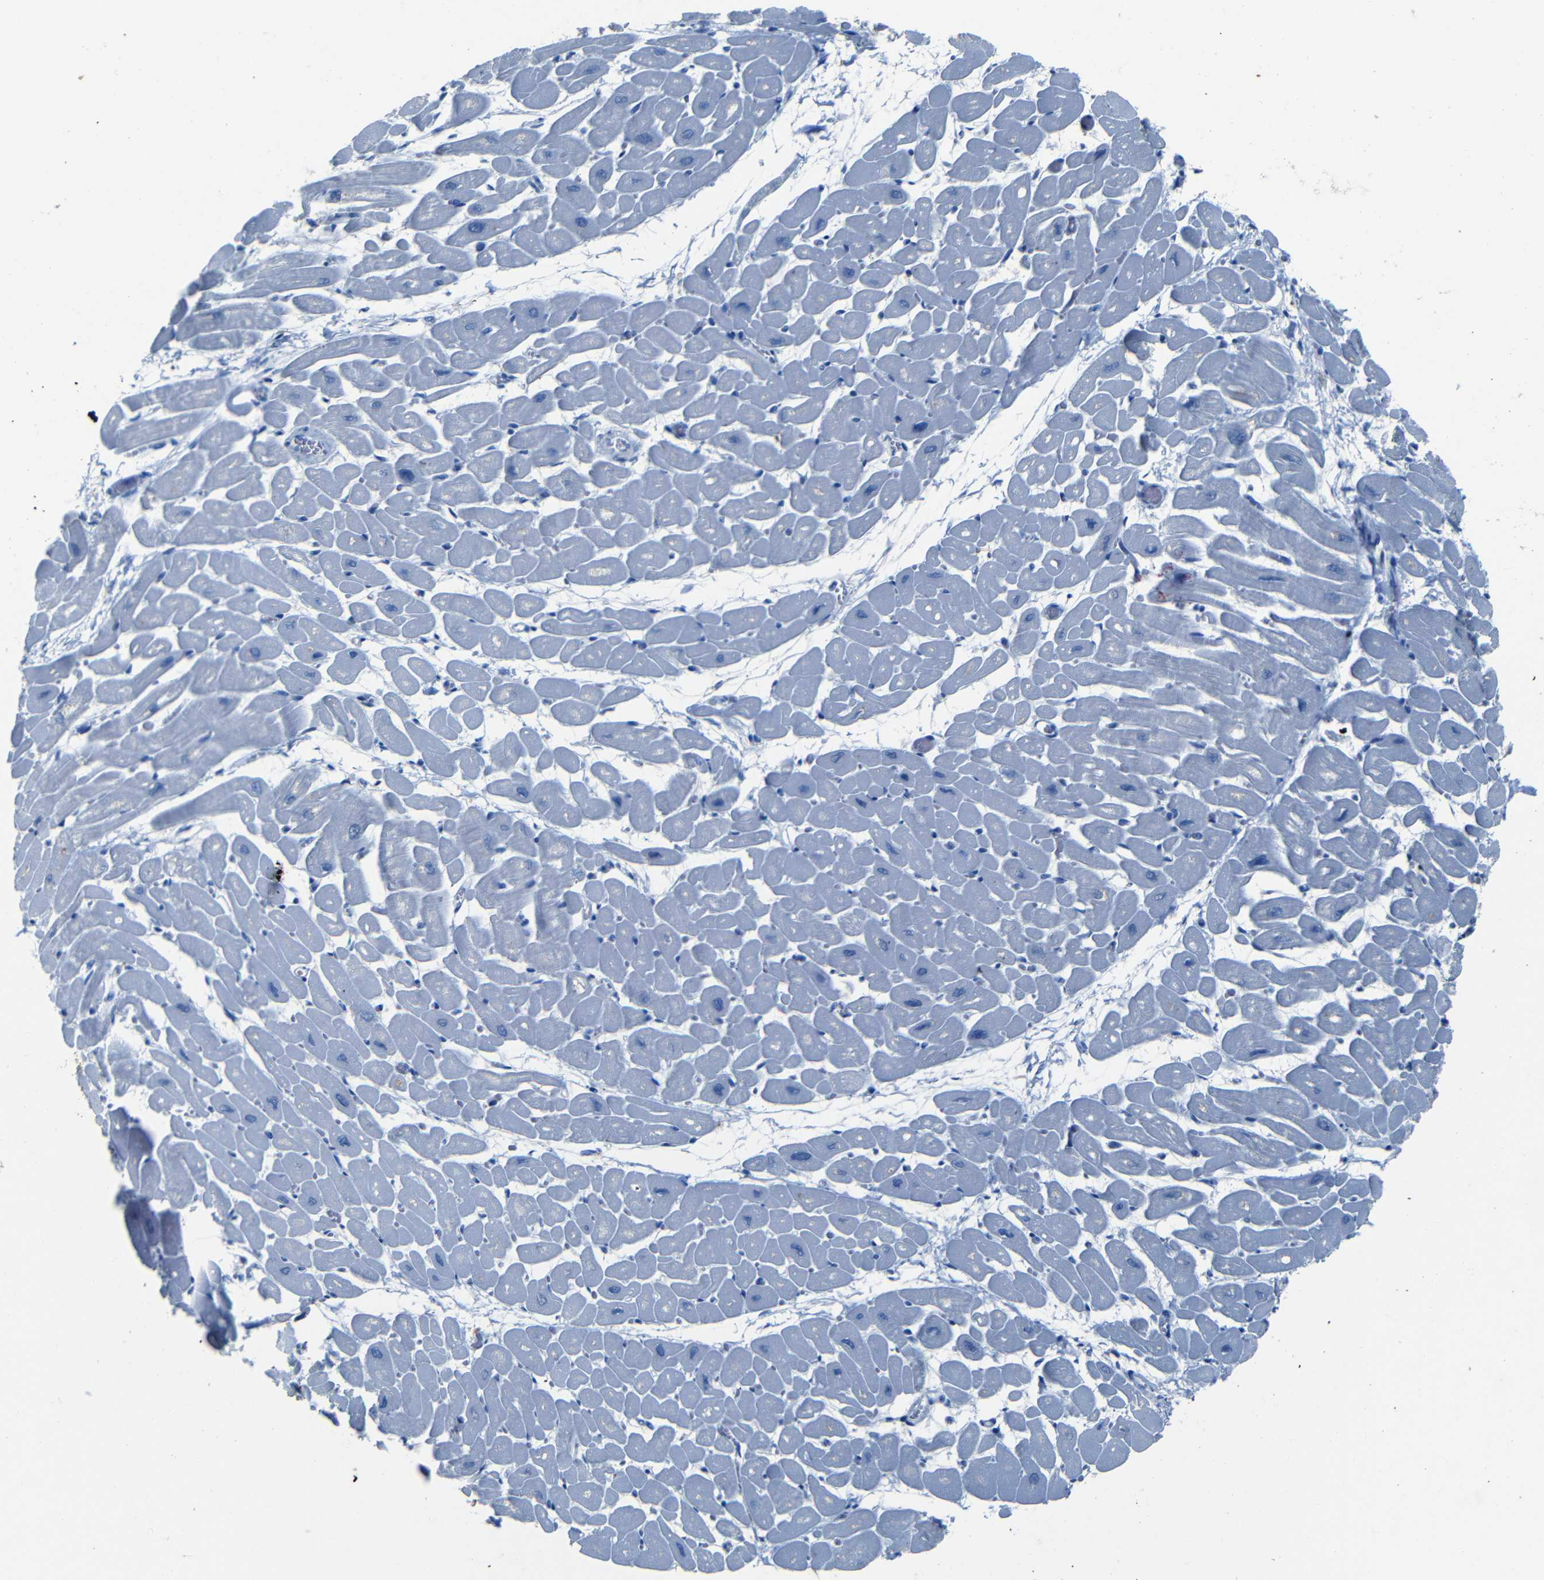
{"staining": {"intensity": "negative", "quantity": "none", "location": "none"}, "tissue": "heart muscle", "cell_type": "Cardiomyocytes", "image_type": "normal", "snomed": [{"axis": "morphology", "description": "Normal tissue, NOS"}, {"axis": "topography", "description": "Heart"}], "caption": "Image shows no significant protein expression in cardiomyocytes of normal heart muscle. (Brightfield microscopy of DAB IHC at high magnification).", "gene": "CLDN11", "patient": {"sex": "male", "age": 45}}